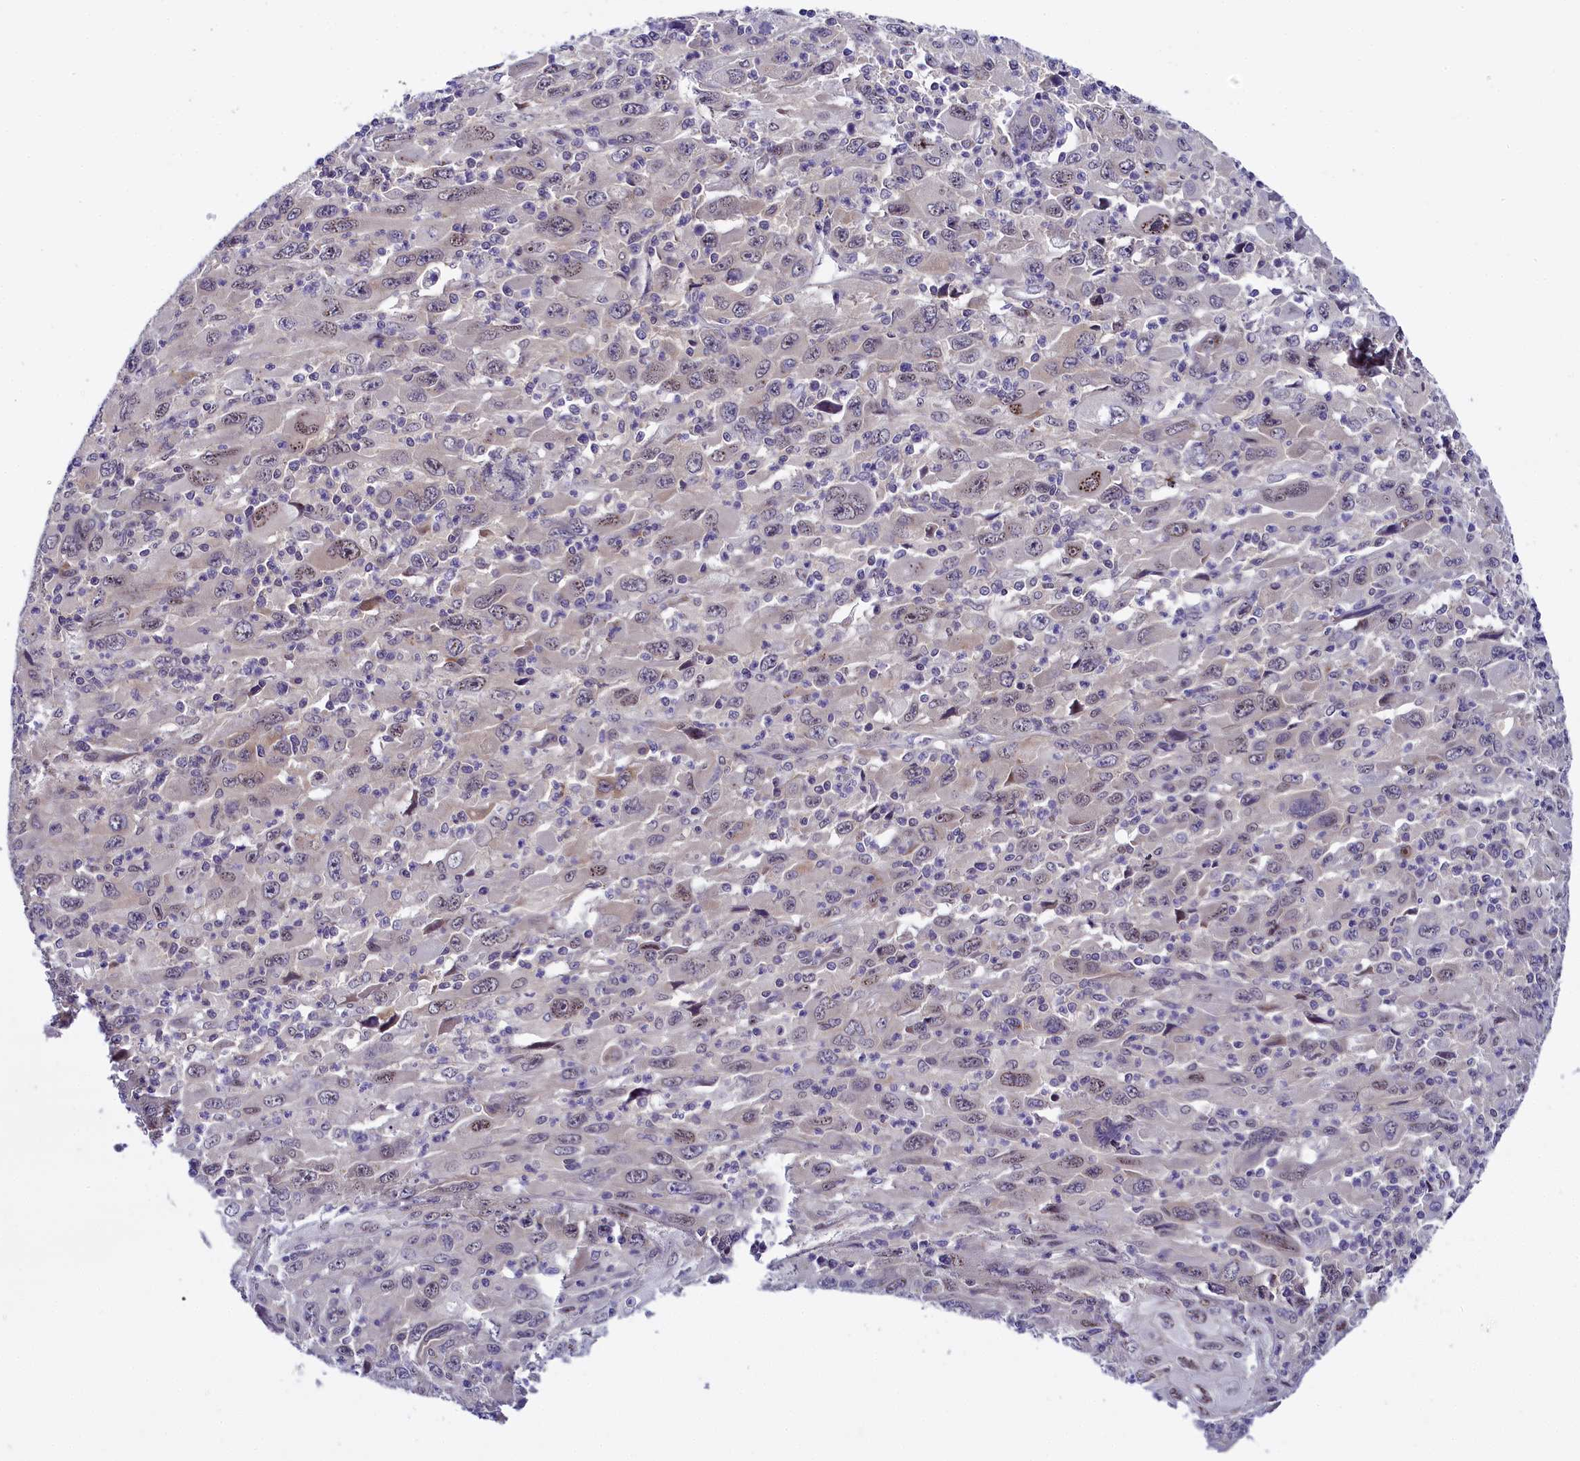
{"staining": {"intensity": "weak", "quantity": "<25%", "location": "nuclear"}, "tissue": "melanoma", "cell_type": "Tumor cells", "image_type": "cancer", "snomed": [{"axis": "morphology", "description": "Malignant melanoma, Metastatic site"}, {"axis": "topography", "description": "Skin"}], "caption": "High magnification brightfield microscopy of melanoma stained with DAB (3,3'-diaminobenzidine) (brown) and counterstained with hematoxylin (blue): tumor cells show no significant positivity.", "gene": "ENKD1", "patient": {"sex": "female", "age": 56}}